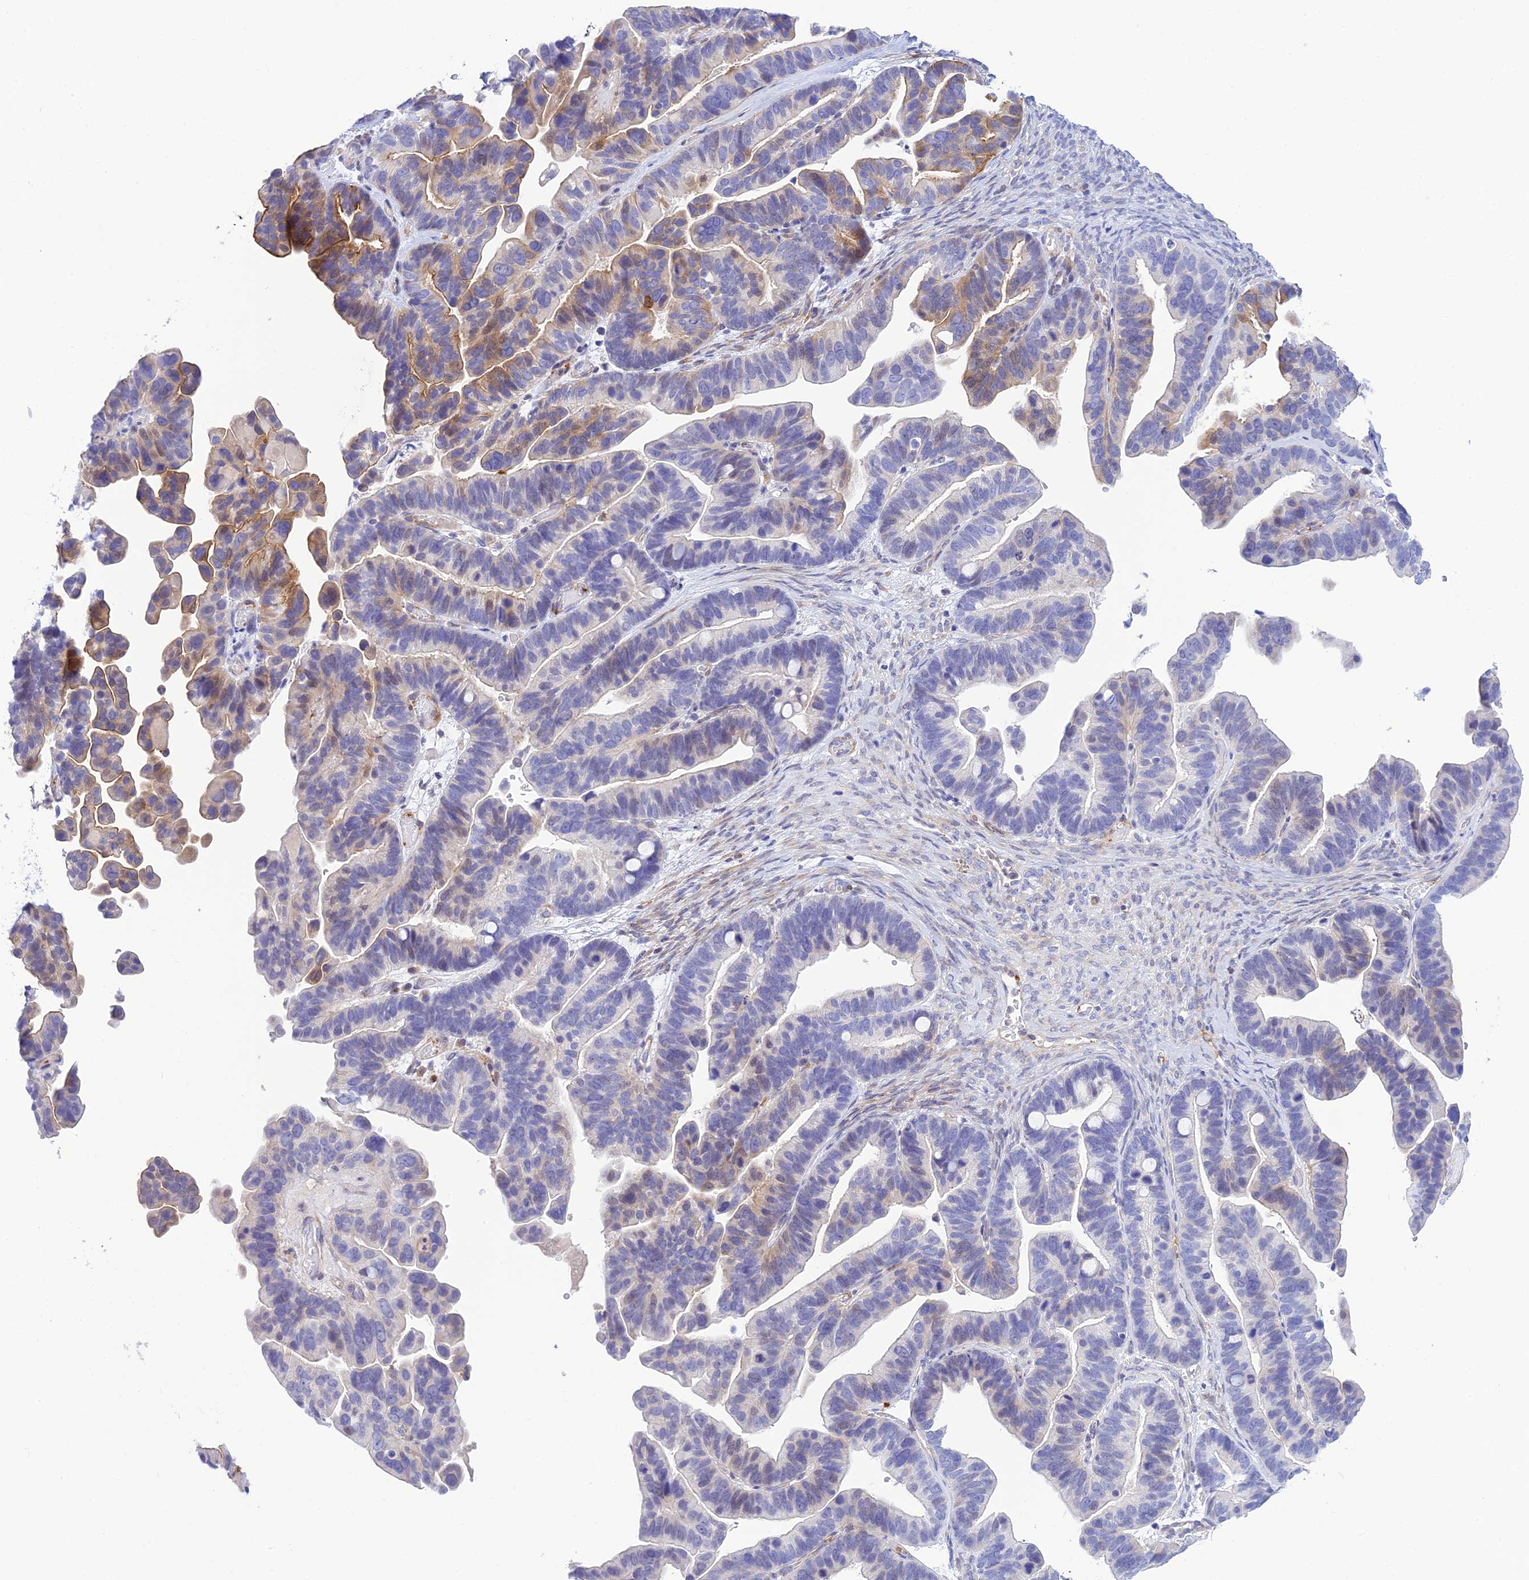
{"staining": {"intensity": "moderate", "quantity": "<25%", "location": "cytoplasmic/membranous"}, "tissue": "ovarian cancer", "cell_type": "Tumor cells", "image_type": "cancer", "snomed": [{"axis": "morphology", "description": "Cystadenocarcinoma, serous, NOS"}, {"axis": "topography", "description": "Ovary"}], "caption": "This is an image of immunohistochemistry (IHC) staining of ovarian cancer, which shows moderate expression in the cytoplasmic/membranous of tumor cells.", "gene": "ZDHHC16", "patient": {"sex": "female", "age": 56}}